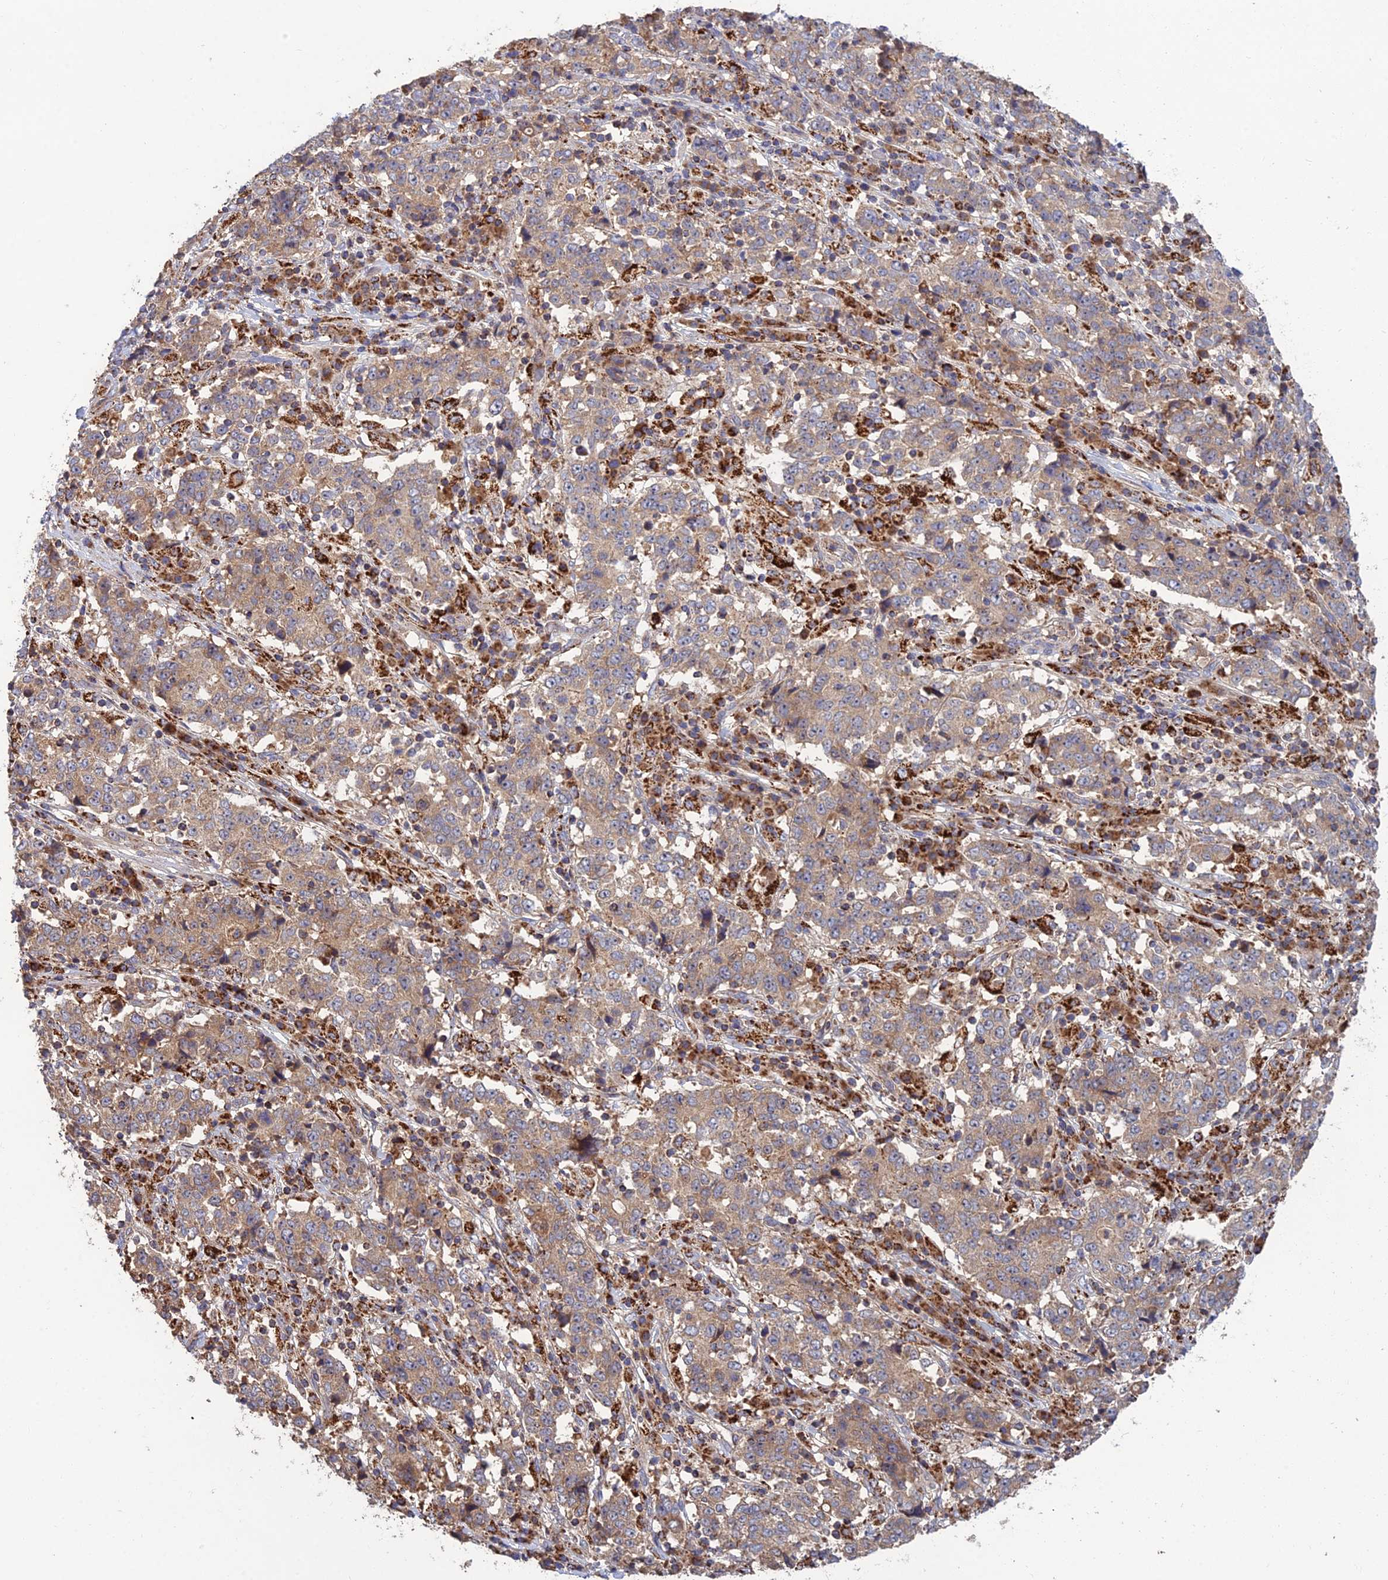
{"staining": {"intensity": "weak", "quantity": ">75%", "location": "cytoplasmic/membranous"}, "tissue": "stomach cancer", "cell_type": "Tumor cells", "image_type": "cancer", "snomed": [{"axis": "morphology", "description": "Adenocarcinoma, NOS"}, {"axis": "topography", "description": "Stomach"}], "caption": "The image shows staining of adenocarcinoma (stomach), revealing weak cytoplasmic/membranous protein expression (brown color) within tumor cells.", "gene": "RIC8B", "patient": {"sex": "male", "age": 59}}